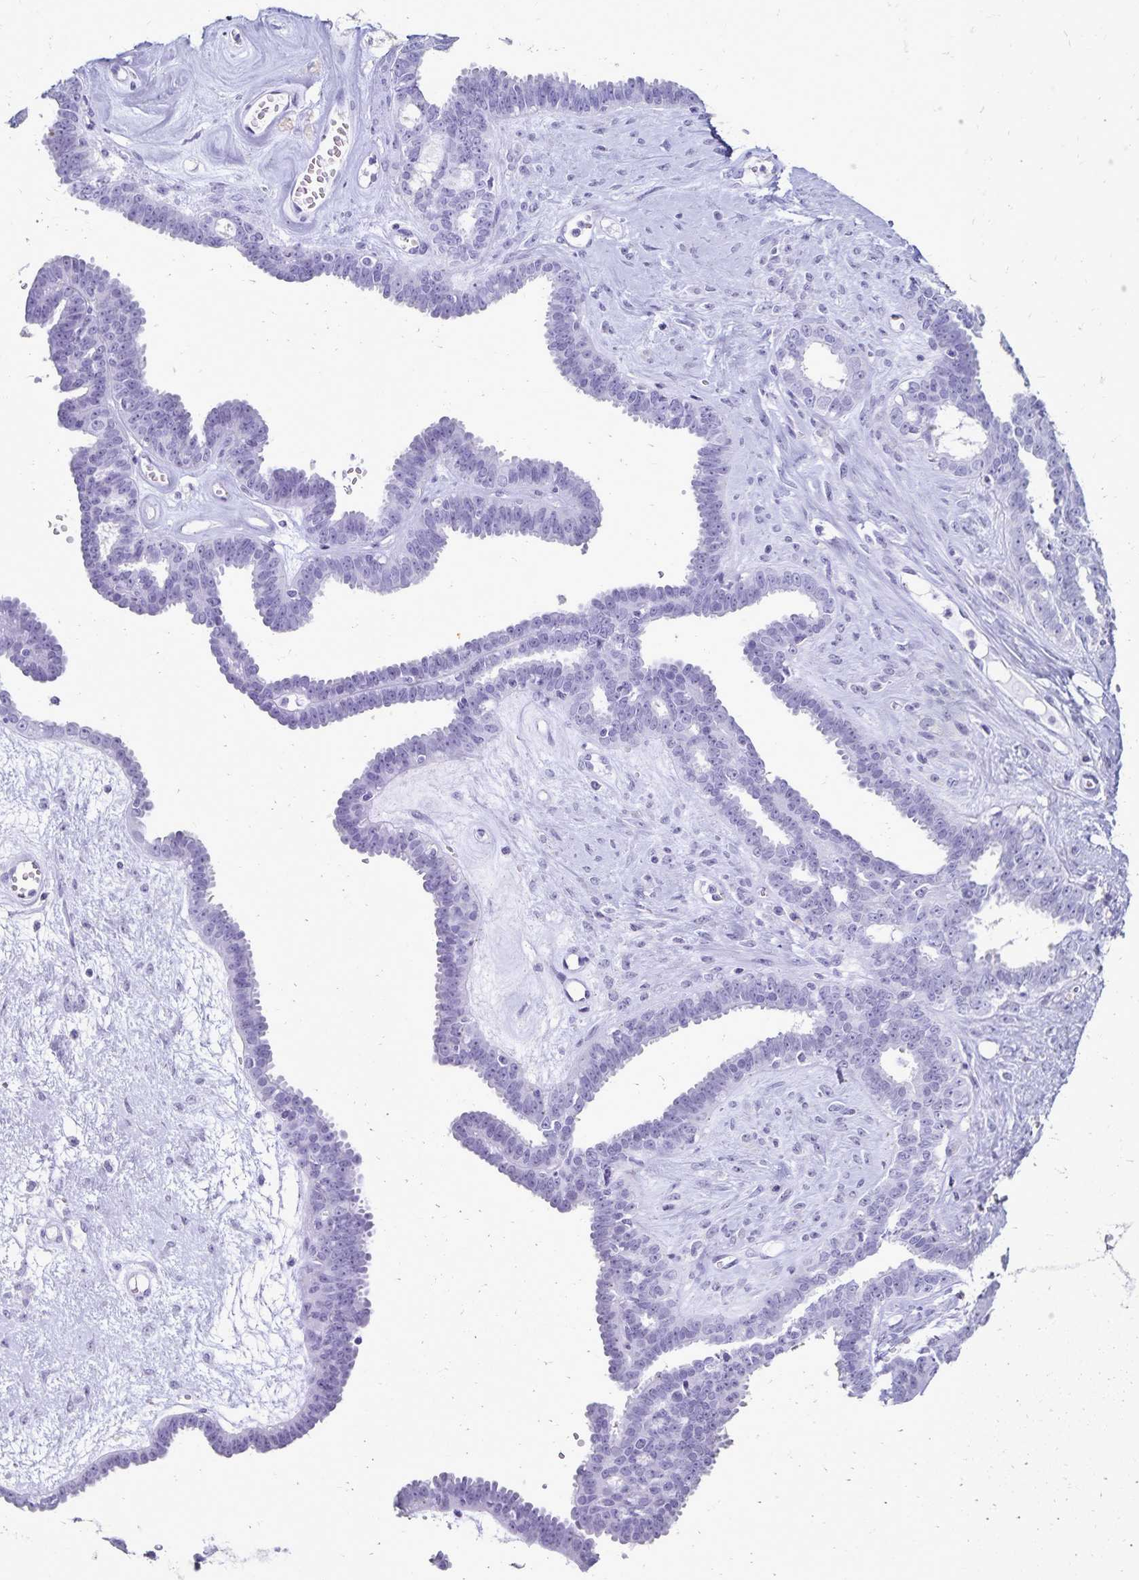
{"staining": {"intensity": "negative", "quantity": "none", "location": "none"}, "tissue": "ovarian cancer", "cell_type": "Tumor cells", "image_type": "cancer", "snomed": [{"axis": "morphology", "description": "Cystadenocarcinoma, serous, NOS"}, {"axis": "topography", "description": "Ovary"}], "caption": "Ovarian cancer stained for a protein using IHC exhibits no positivity tumor cells.", "gene": "GIP", "patient": {"sex": "female", "age": 71}}